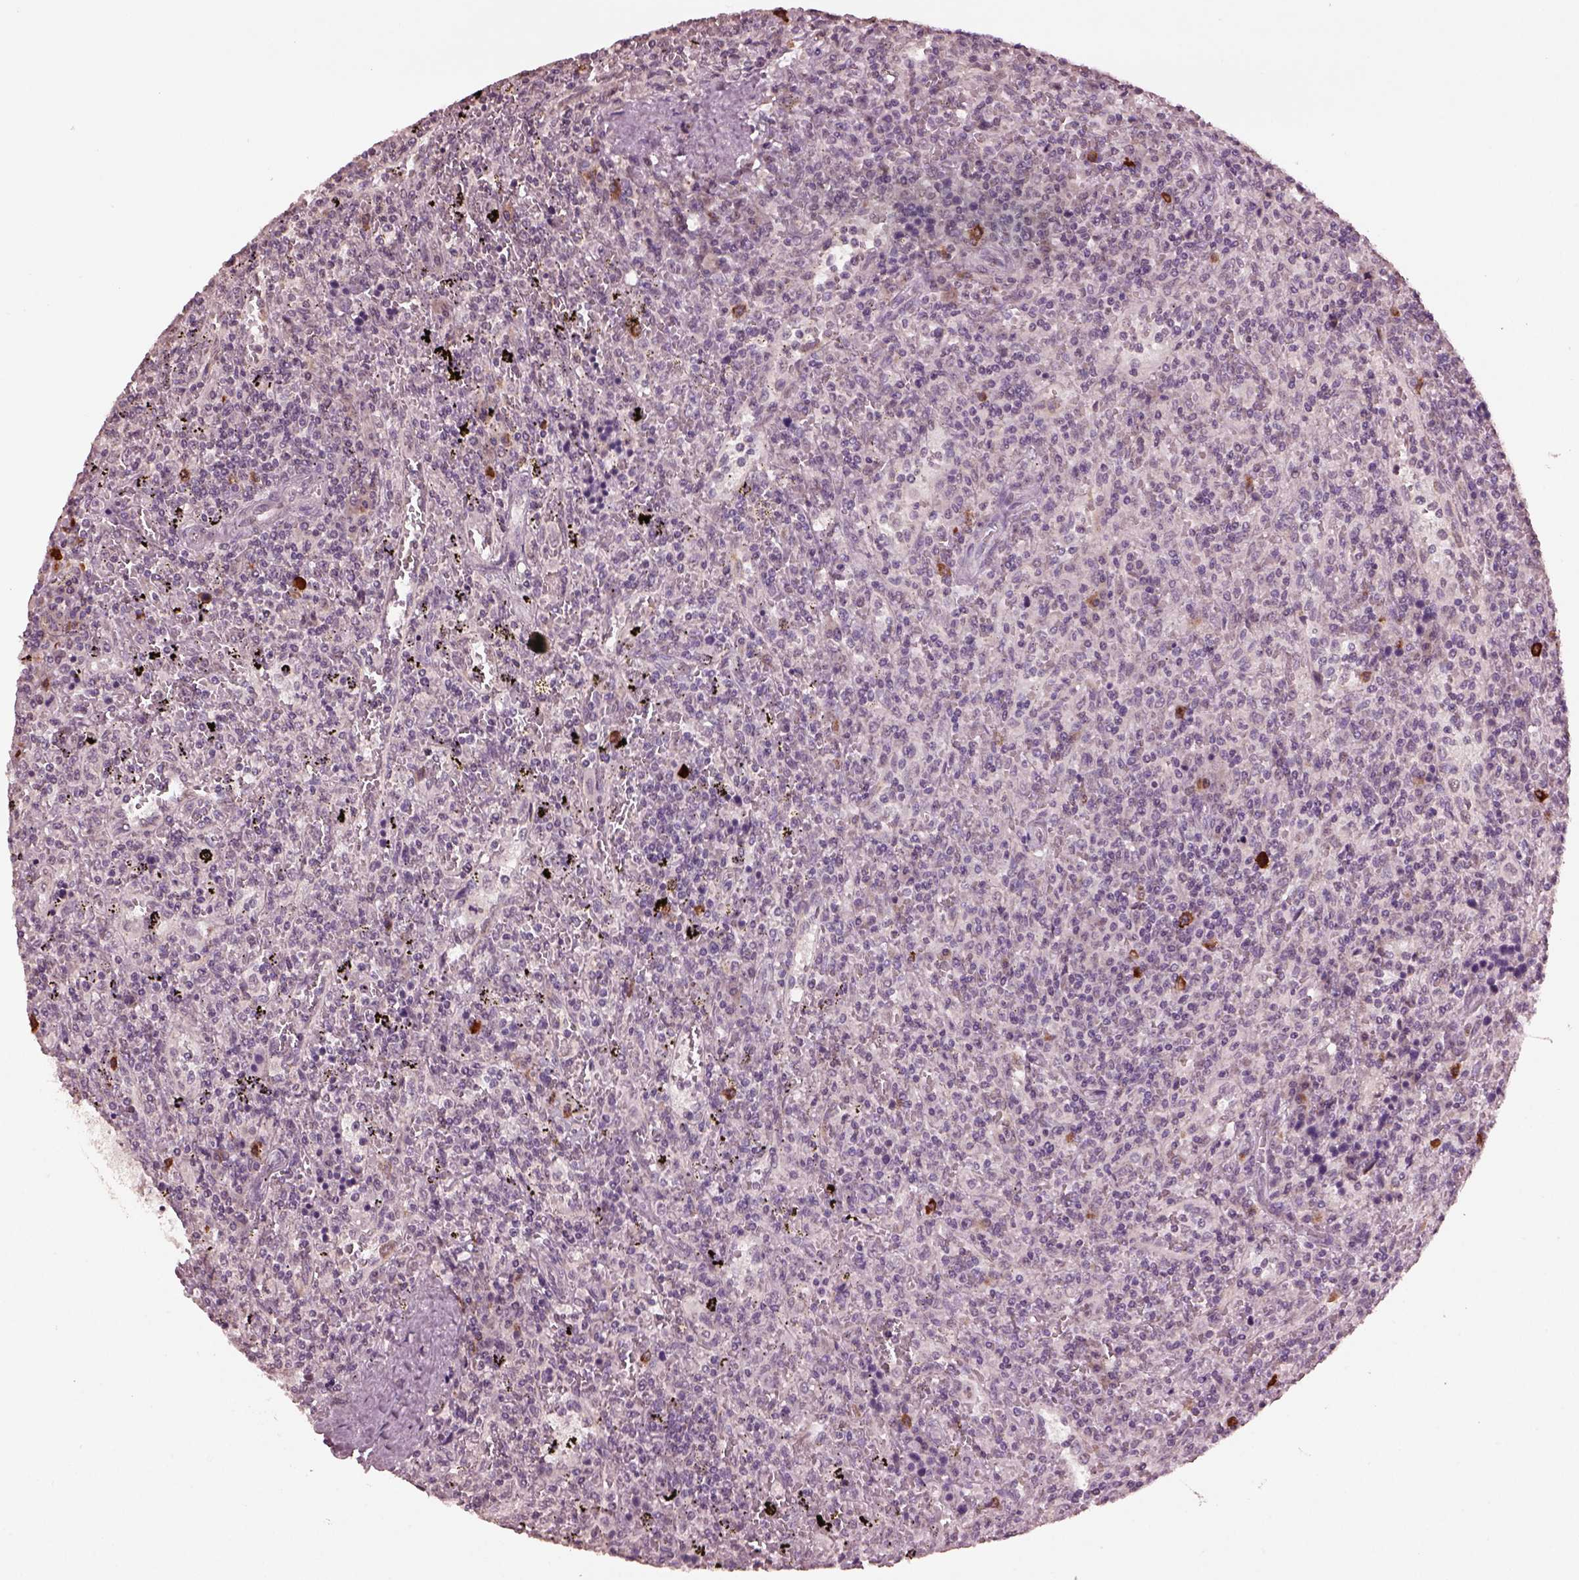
{"staining": {"intensity": "negative", "quantity": "none", "location": "none"}, "tissue": "lymphoma", "cell_type": "Tumor cells", "image_type": "cancer", "snomed": [{"axis": "morphology", "description": "Malignant lymphoma, non-Hodgkin's type, Low grade"}, {"axis": "topography", "description": "Spleen"}], "caption": "Tumor cells show no significant expression in malignant lymphoma, non-Hodgkin's type (low-grade).", "gene": "IL18RAP", "patient": {"sex": "male", "age": 62}}